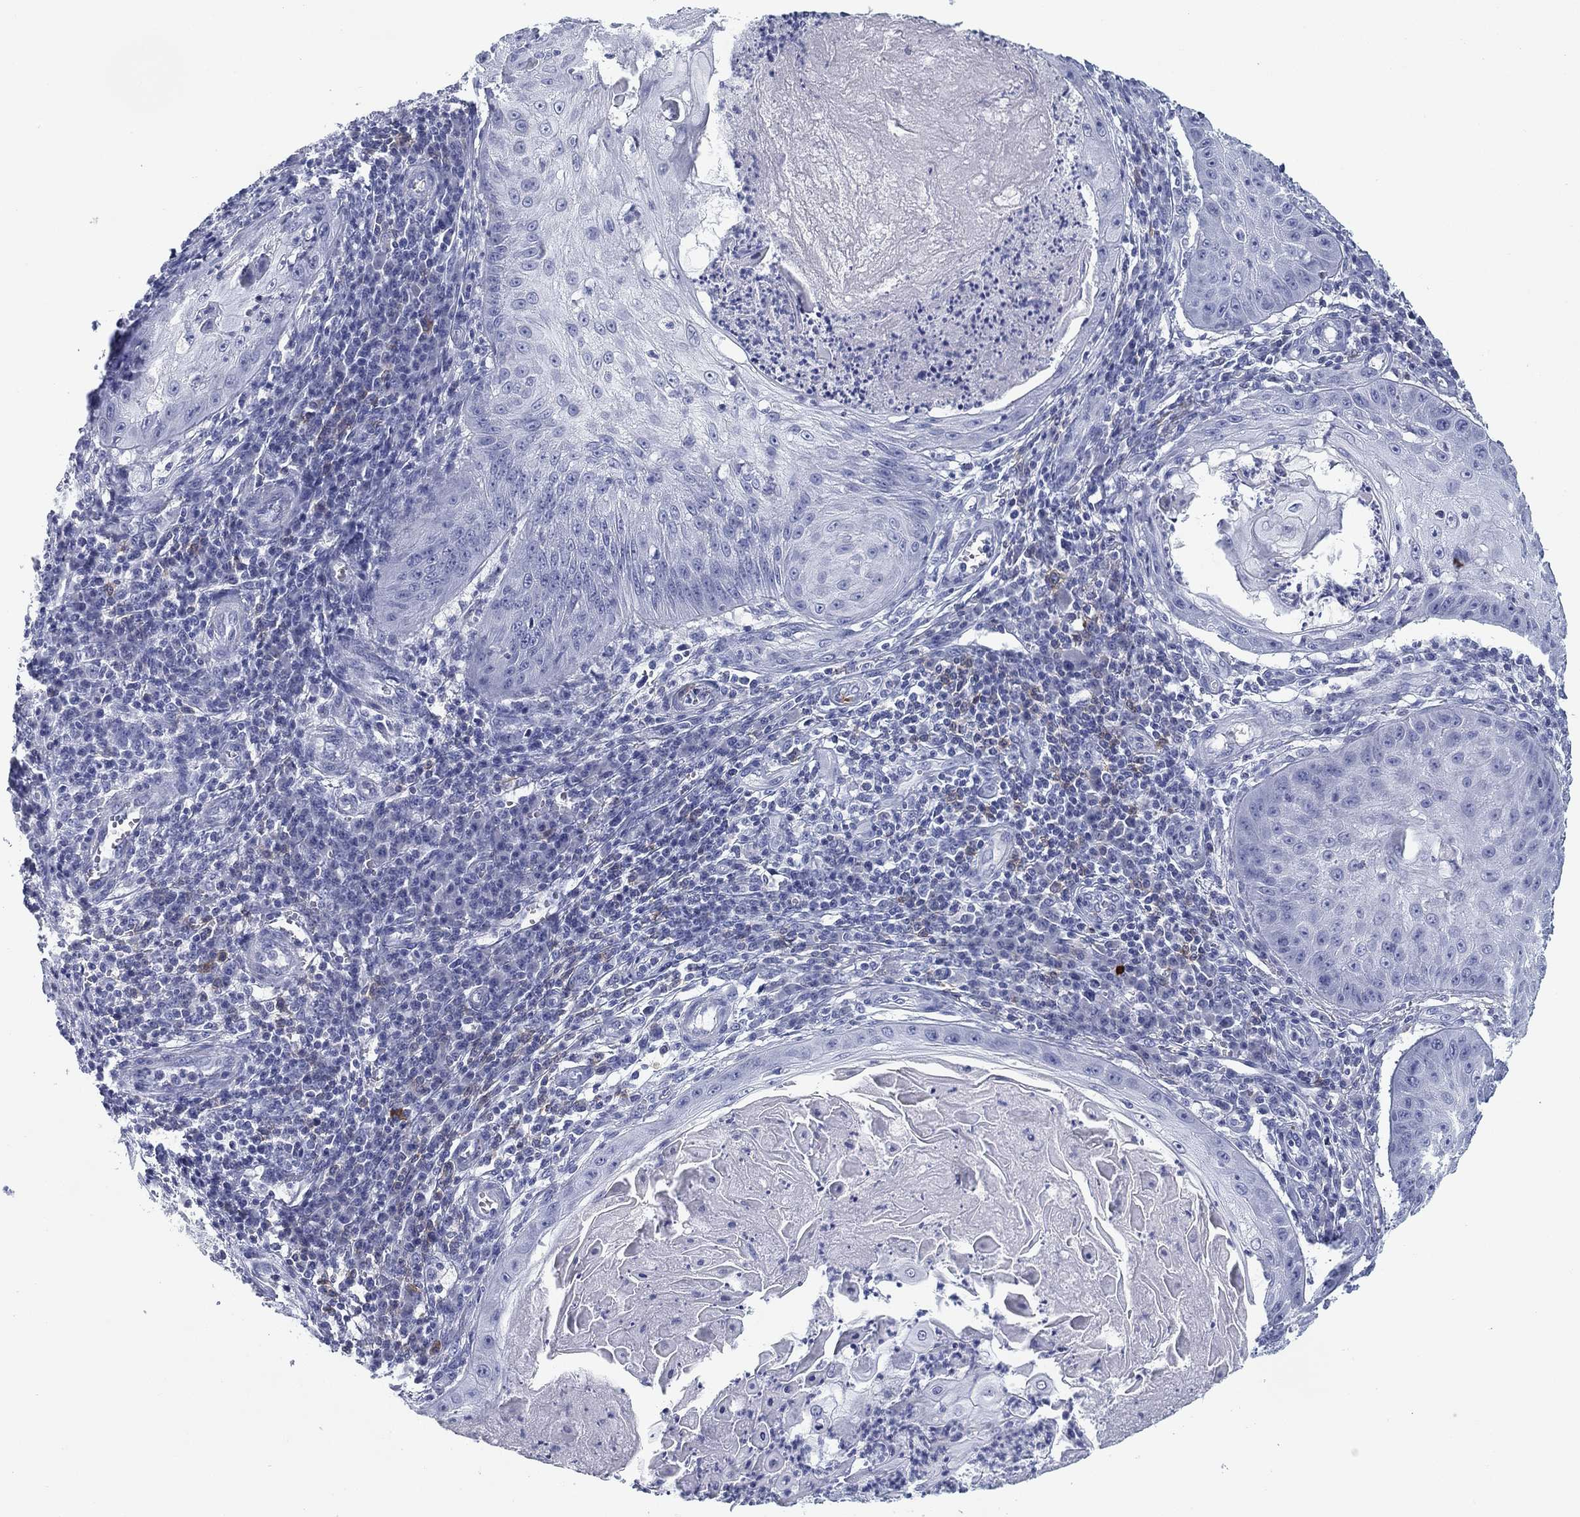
{"staining": {"intensity": "negative", "quantity": "none", "location": "none"}, "tissue": "skin cancer", "cell_type": "Tumor cells", "image_type": "cancer", "snomed": [{"axis": "morphology", "description": "Squamous cell carcinoma, NOS"}, {"axis": "topography", "description": "Skin"}], "caption": "This histopathology image is of skin cancer stained with IHC to label a protein in brown with the nuclei are counter-stained blue. There is no positivity in tumor cells. (Stains: DAB (3,3'-diaminobenzidine) IHC with hematoxylin counter stain, Microscopy: brightfield microscopy at high magnification).", "gene": "CD79B", "patient": {"sex": "male", "age": 70}}